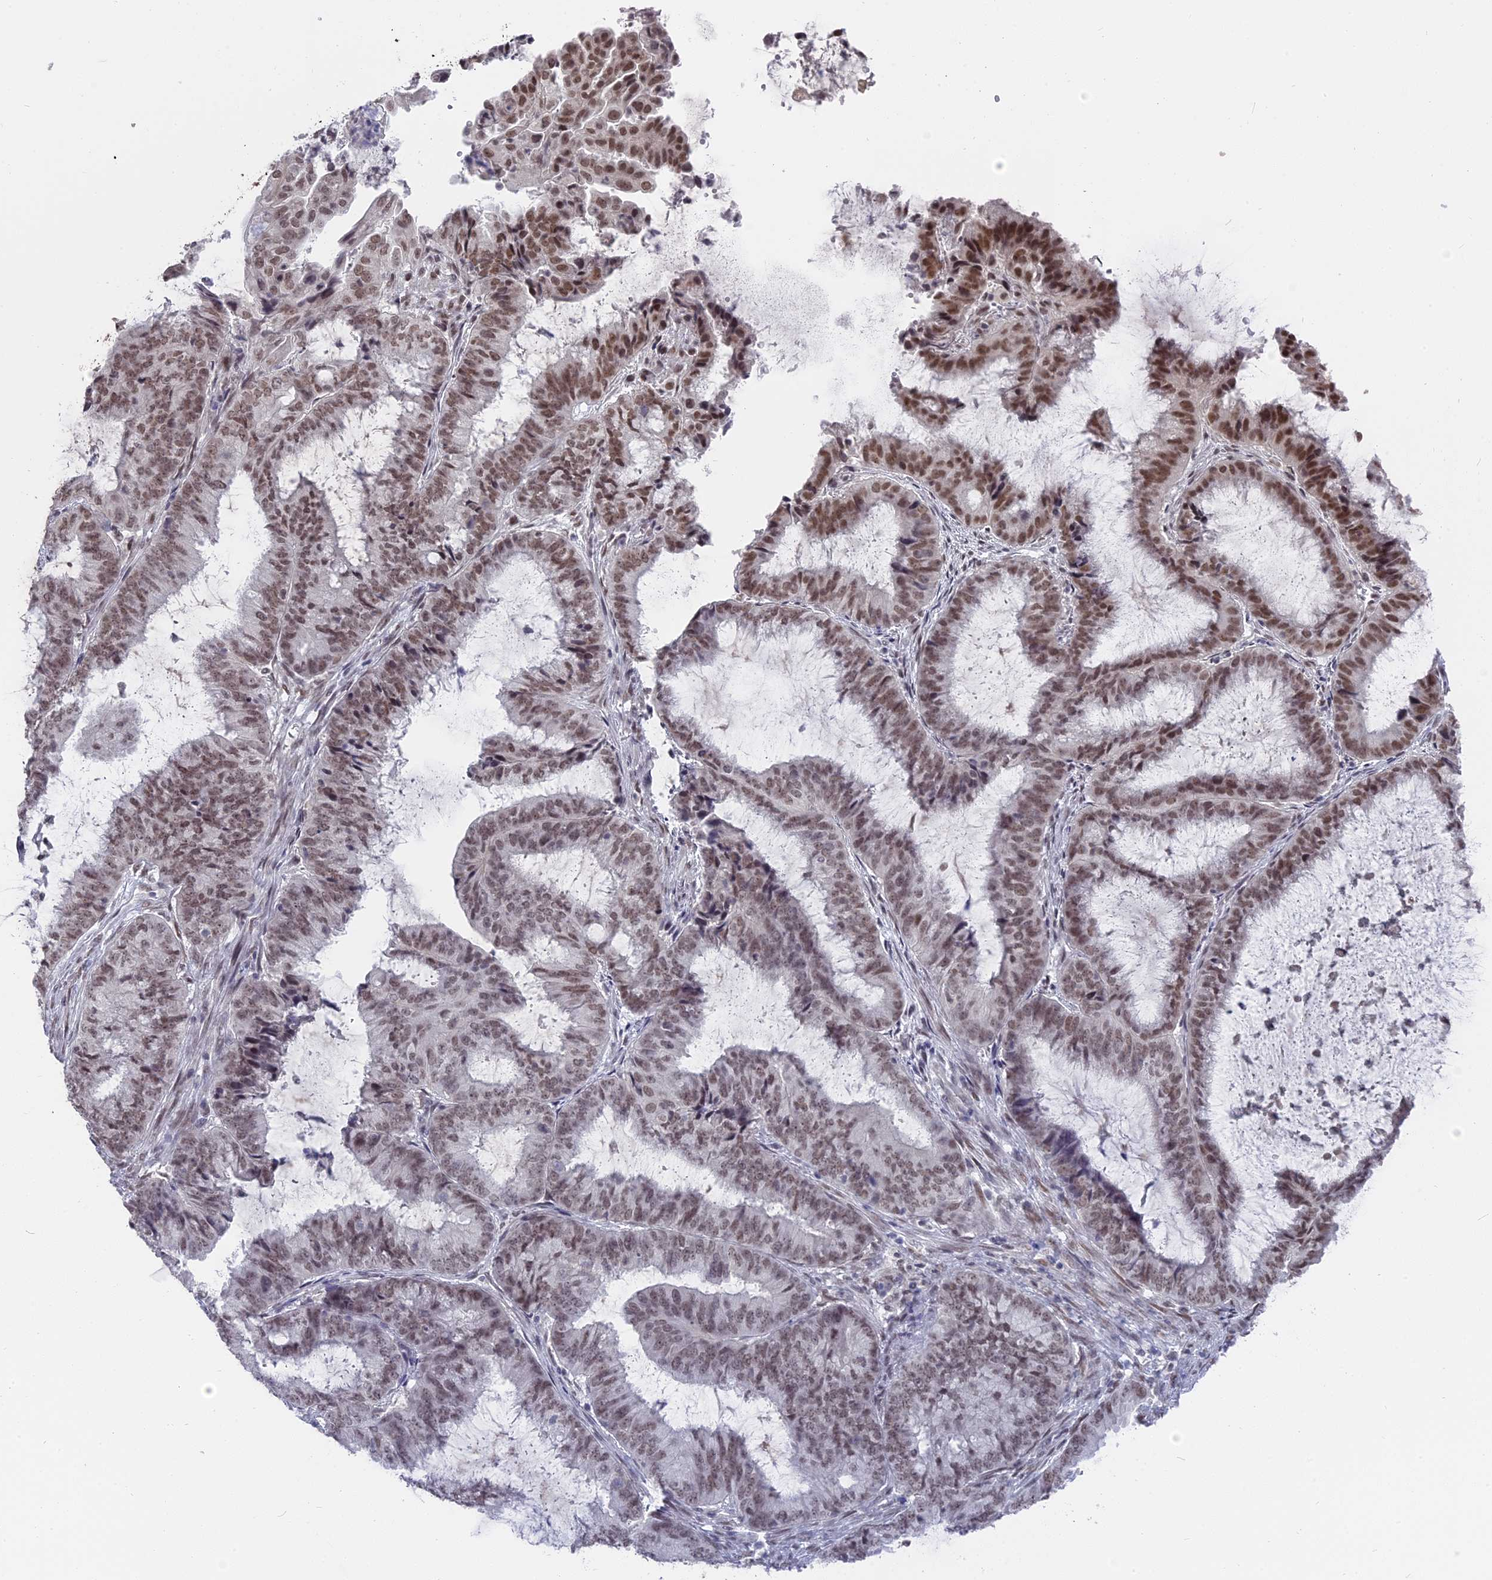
{"staining": {"intensity": "moderate", "quantity": ">75%", "location": "nuclear"}, "tissue": "endometrial cancer", "cell_type": "Tumor cells", "image_type": "cancer", "snomed": [{"axis": "morphology", "description": "Adenocarcinoma, NOS"}, {"axis": "topography", "description": "Endometrium"}], "caption": "Endometrial cancer stained for a protein reveals moderate nuclear positivity in tumor cells.", "gene": "NR1H3", "patient": {"sex": "female", "age": 51}}